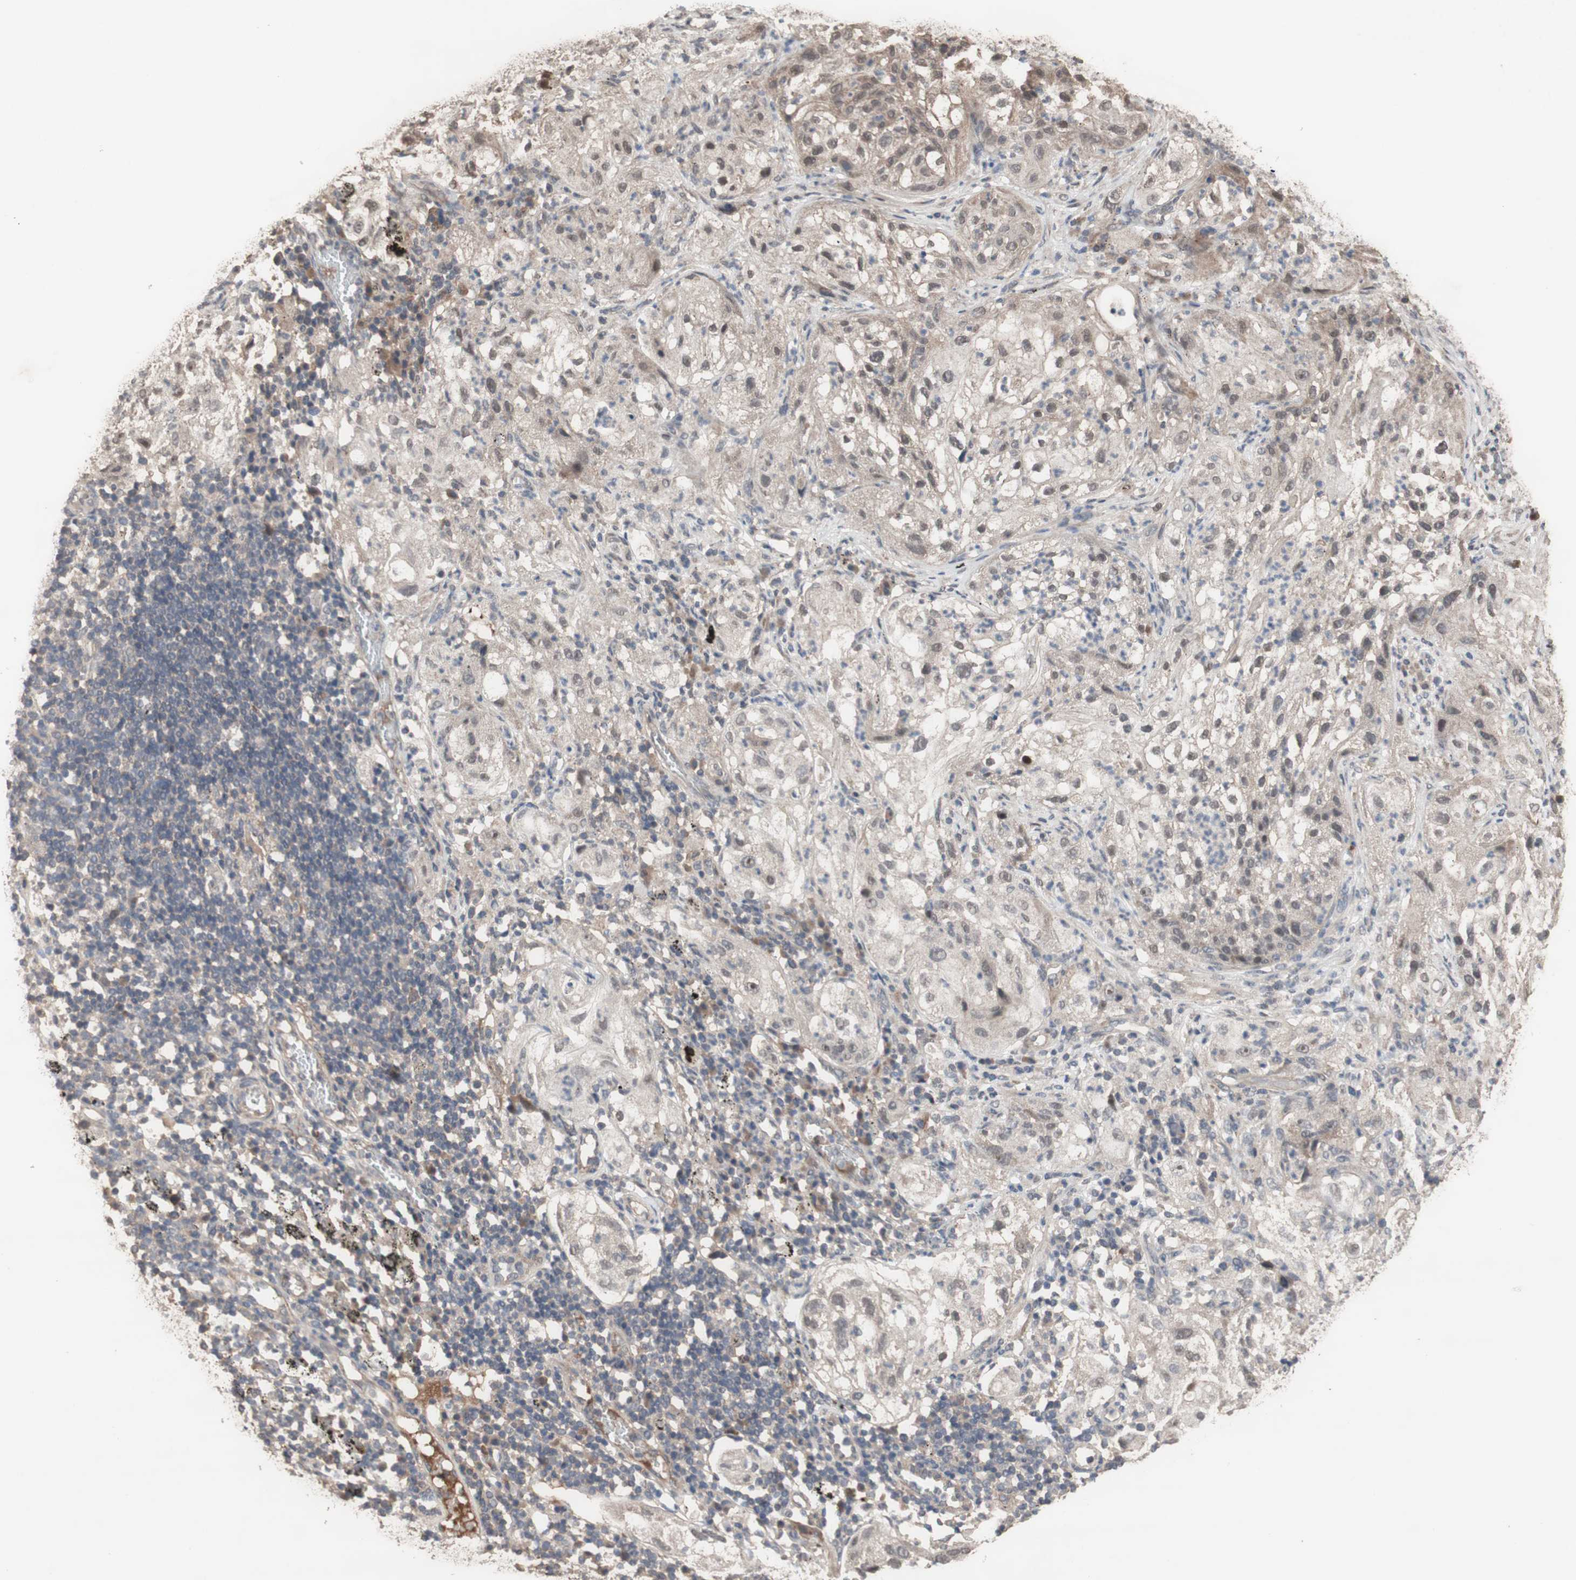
{"staining": {"intensity": "moderate", "quantity": ">75%", "location": "cytoplasmic/membranous,nuclear"}, "tissue": "lung cancer", "cell_type": "Tumor cells", "image_type": "cancer", "snomed": [{"axis": "morphology", "description": "Inflammation, NOS"}, {"axis": "morphology", "description": "Squamous cell carcinoma, NOS"}, {"axis": "topography", "description": "Lymph node"}, {"axis": "topography", "description": "Soft tissue"}, {"axis": "topography", "description": "Lung"}], "caption": "IHC image of human lung squamous cell carcinoma stained for a protein (brown), which reveals medium levels of moderate cytoplasmic/membranous and nuclear expression in approximately >75% of tumor cells.", "gene": "KANSL1", "patient": {"sex": "male", "age": 66}}